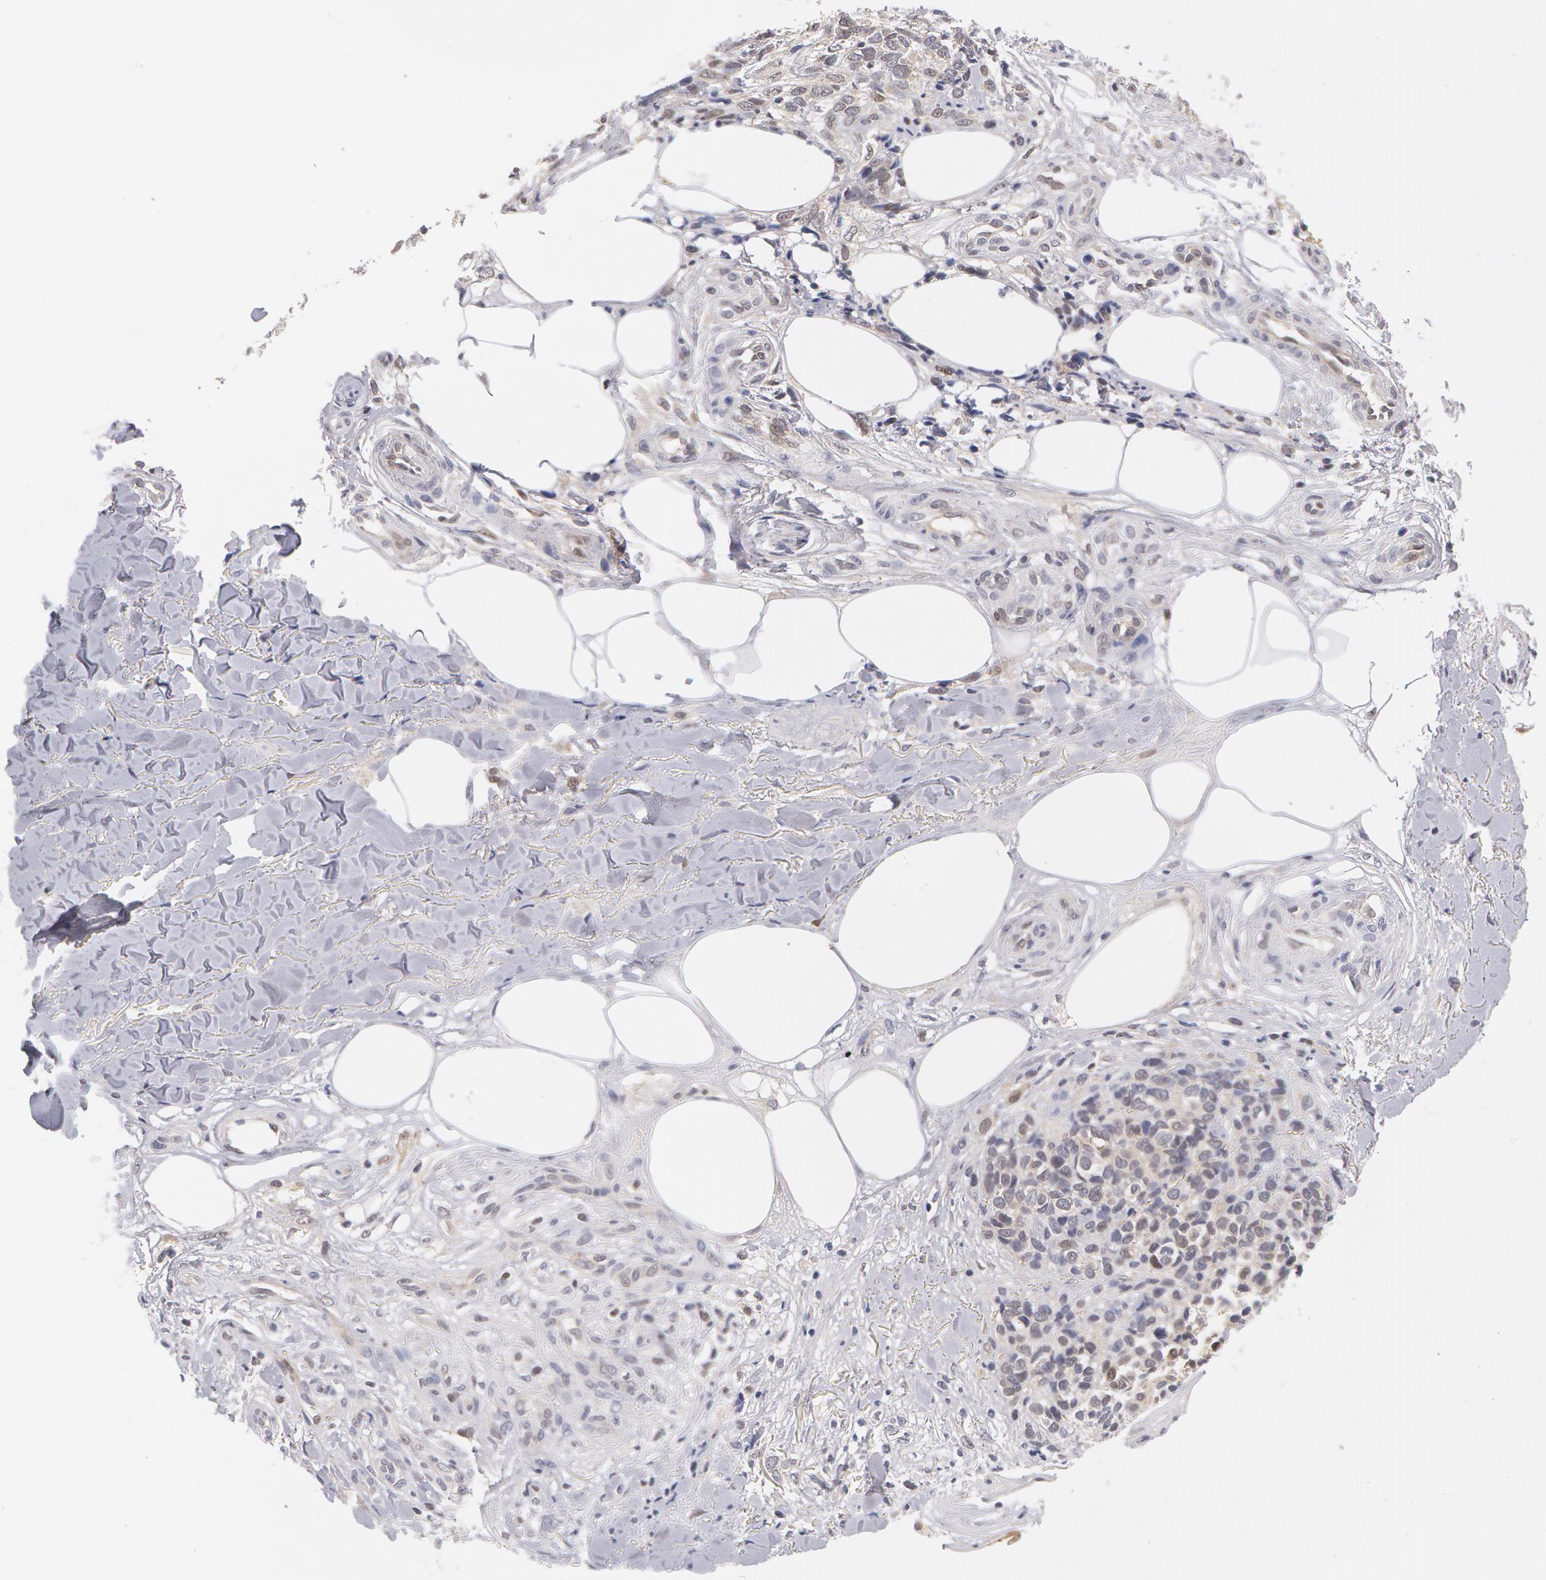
{"staining": {"intensity": "negative", "quantity": "none", "location": "none"}, "tissue": "melanoma", "cell_type": "Tumor cells", "image_type": "cancer", "snomed": [{"axis": "morphology", "description": "Malignant melanoma, NOS"}, {"axis": "topography", "description": "Skin"}], "caption": "A micrograph of malignant melanoma stained for a protein shows no brown staining in tumor cells.", "gene": "TXNRD1", "patient": {"sex": "female", "age": 85}}